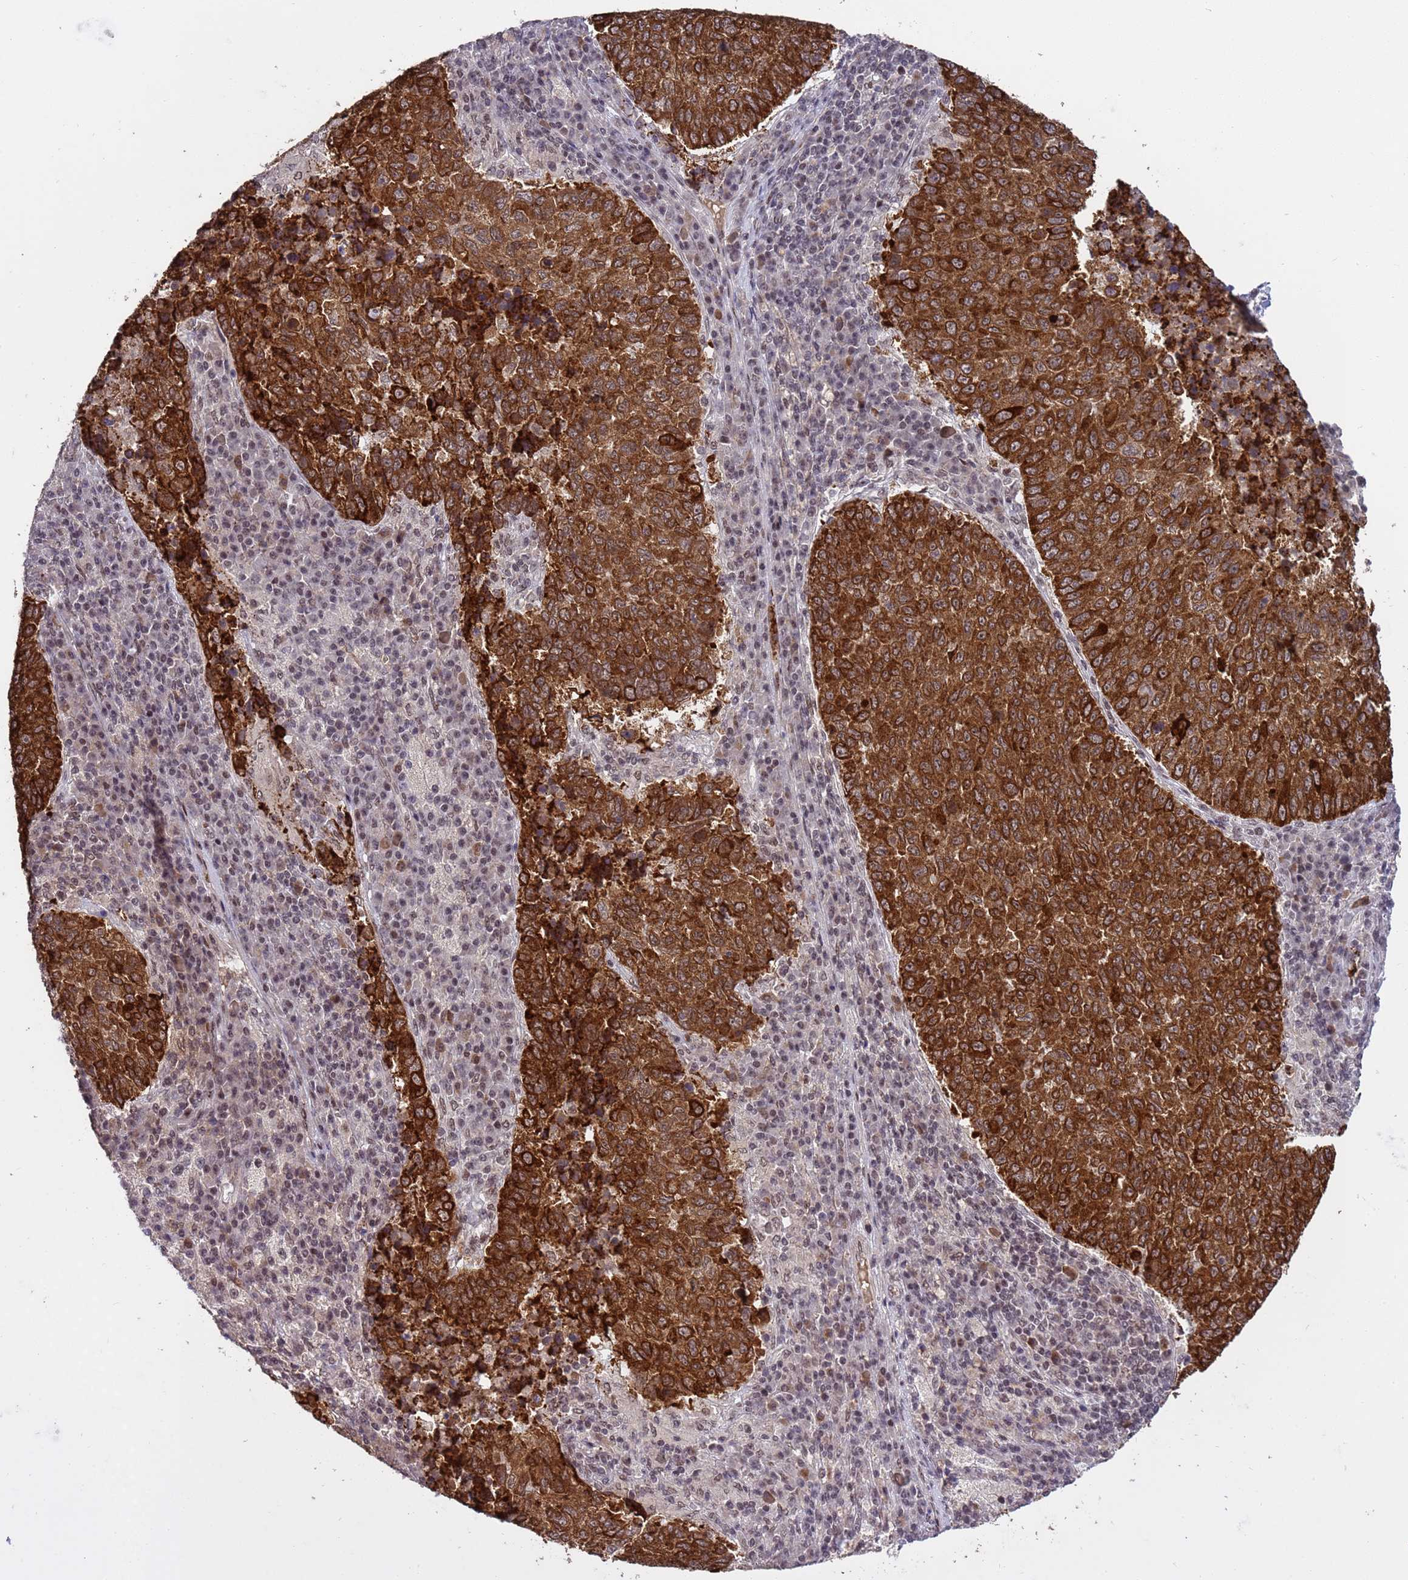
{"staining": {"intensity": "strong", "quantity": ">75%", "location": "cytoplasmic/membranous,nuclear"}, "tissue": "lung cancer", "cell_type": "Tumor cells", "image_type": "cancer", "snomed": [{"axis": "morphology", "description": "Squamous cell carcinoma, NOS"}, {"axis": "topography", "description": "Lung"}], "caption": "A high amount of strong cytoplasmic/membranous and nuclear expression is present in about >75% of tumor cells in squamous cell carcinoma (lung) tissue.", "gene": "PPM1H", "patient": {"sex": "male", "age": 73}}